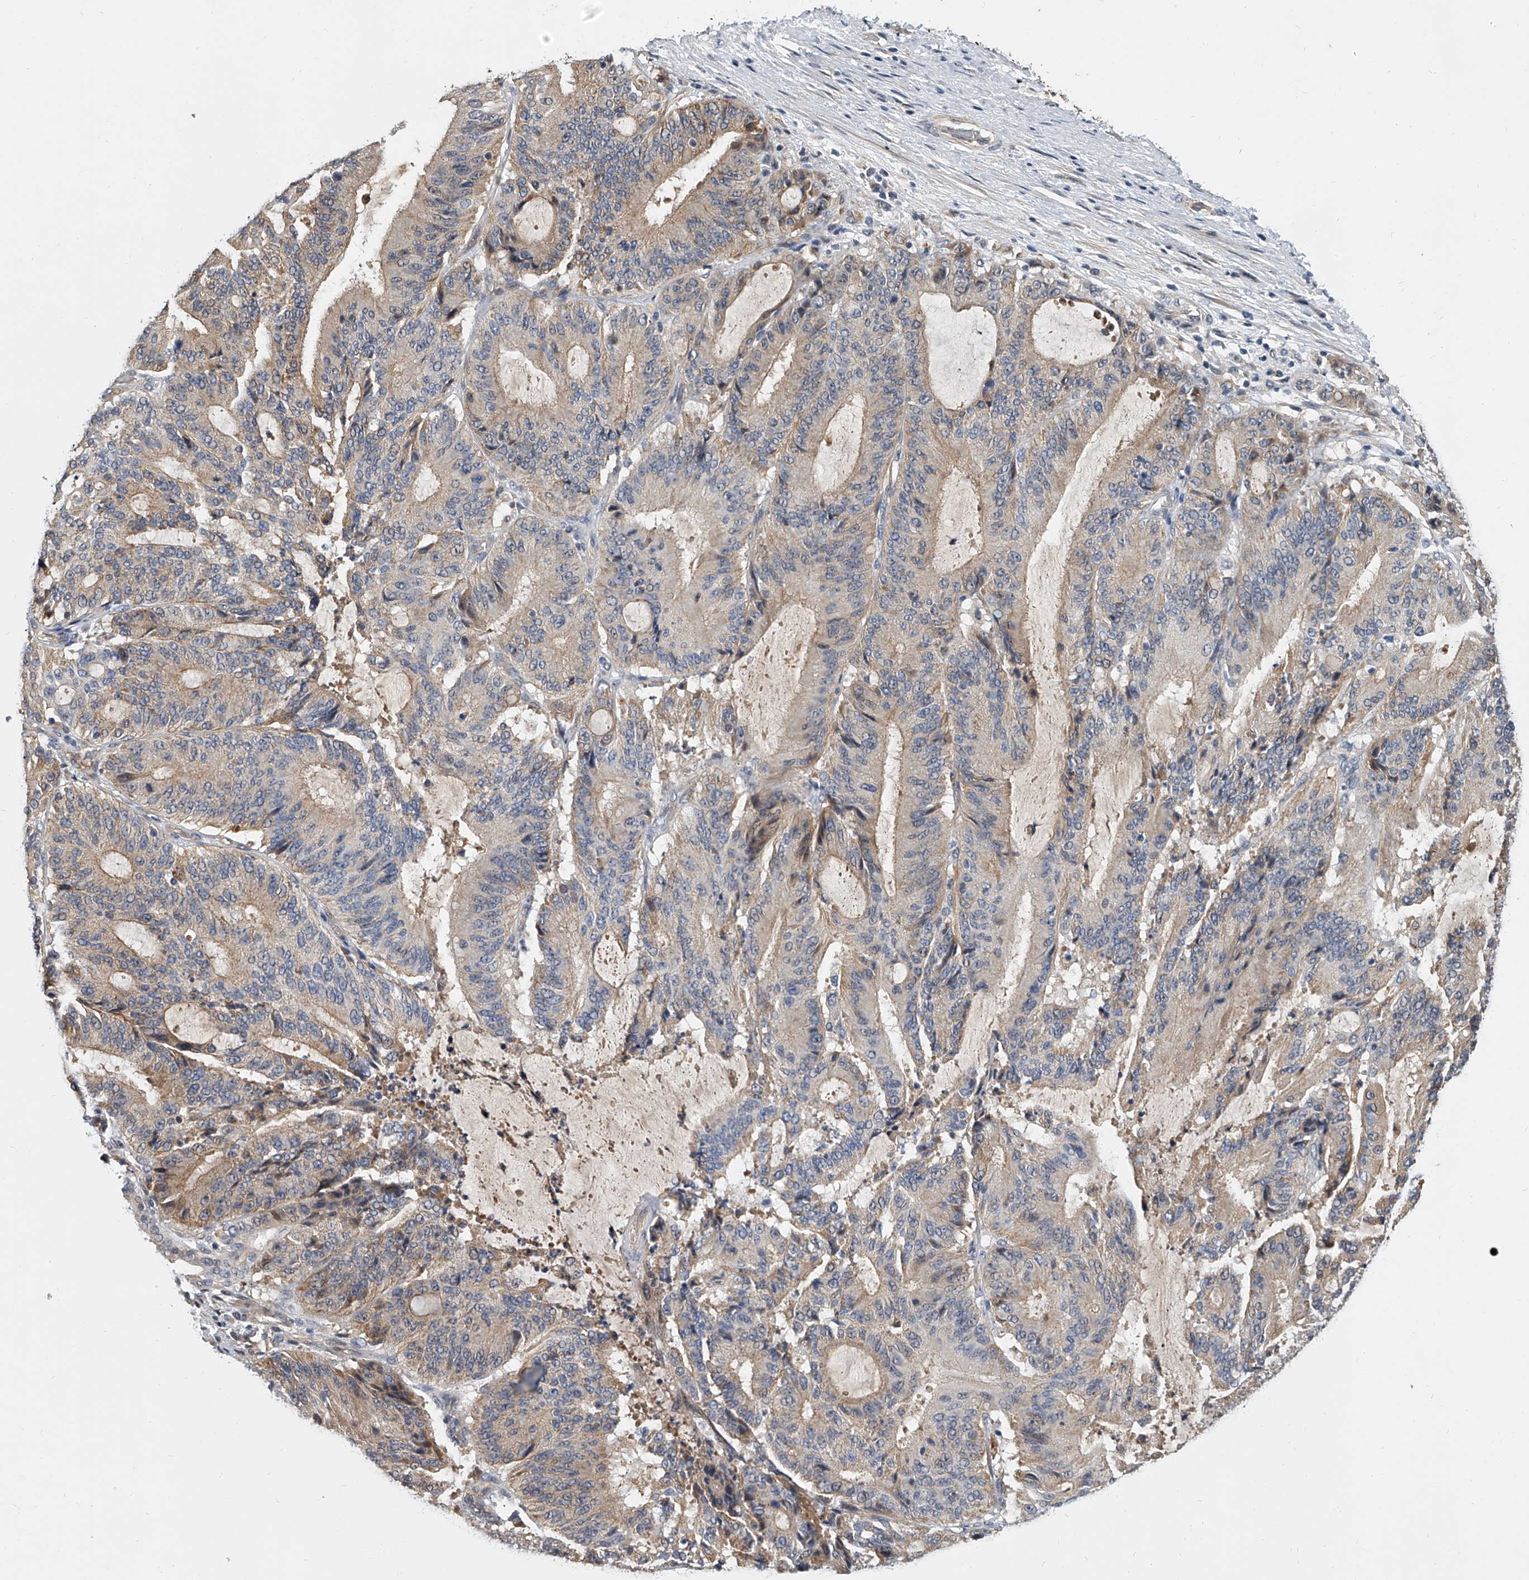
{"staining": {"intensity": "weak", "quantity": "25%-75%", "location": "cytoplasmic/membranous"}, "tissue": "liver cancer", "cell_type": "Tumor cells", "image_type": "cancer", "snomed": [{"axis": "morphology", "description": "Normal tissue, NOS"}, {"axis": "morphology", "description": "Cholangiocarcinoma"}, {"axis": "topography", "description": "Liver"}, {"axis": "topography", "description": "Peripheral nerve tissue"}], "caption": "High-magnification brightfield microscopy of cholangiocarcinoma (liver) stained with DAB (3,3'-diaminobenzidine) (brown) and counterstained with hematoxylin (blue). tumor cells exhibit weak cytoplasmic/membranous positivity is present in about25%-75% of cells.", "gene": "CD200", "patient": {"sex": "female", "age": 73}}